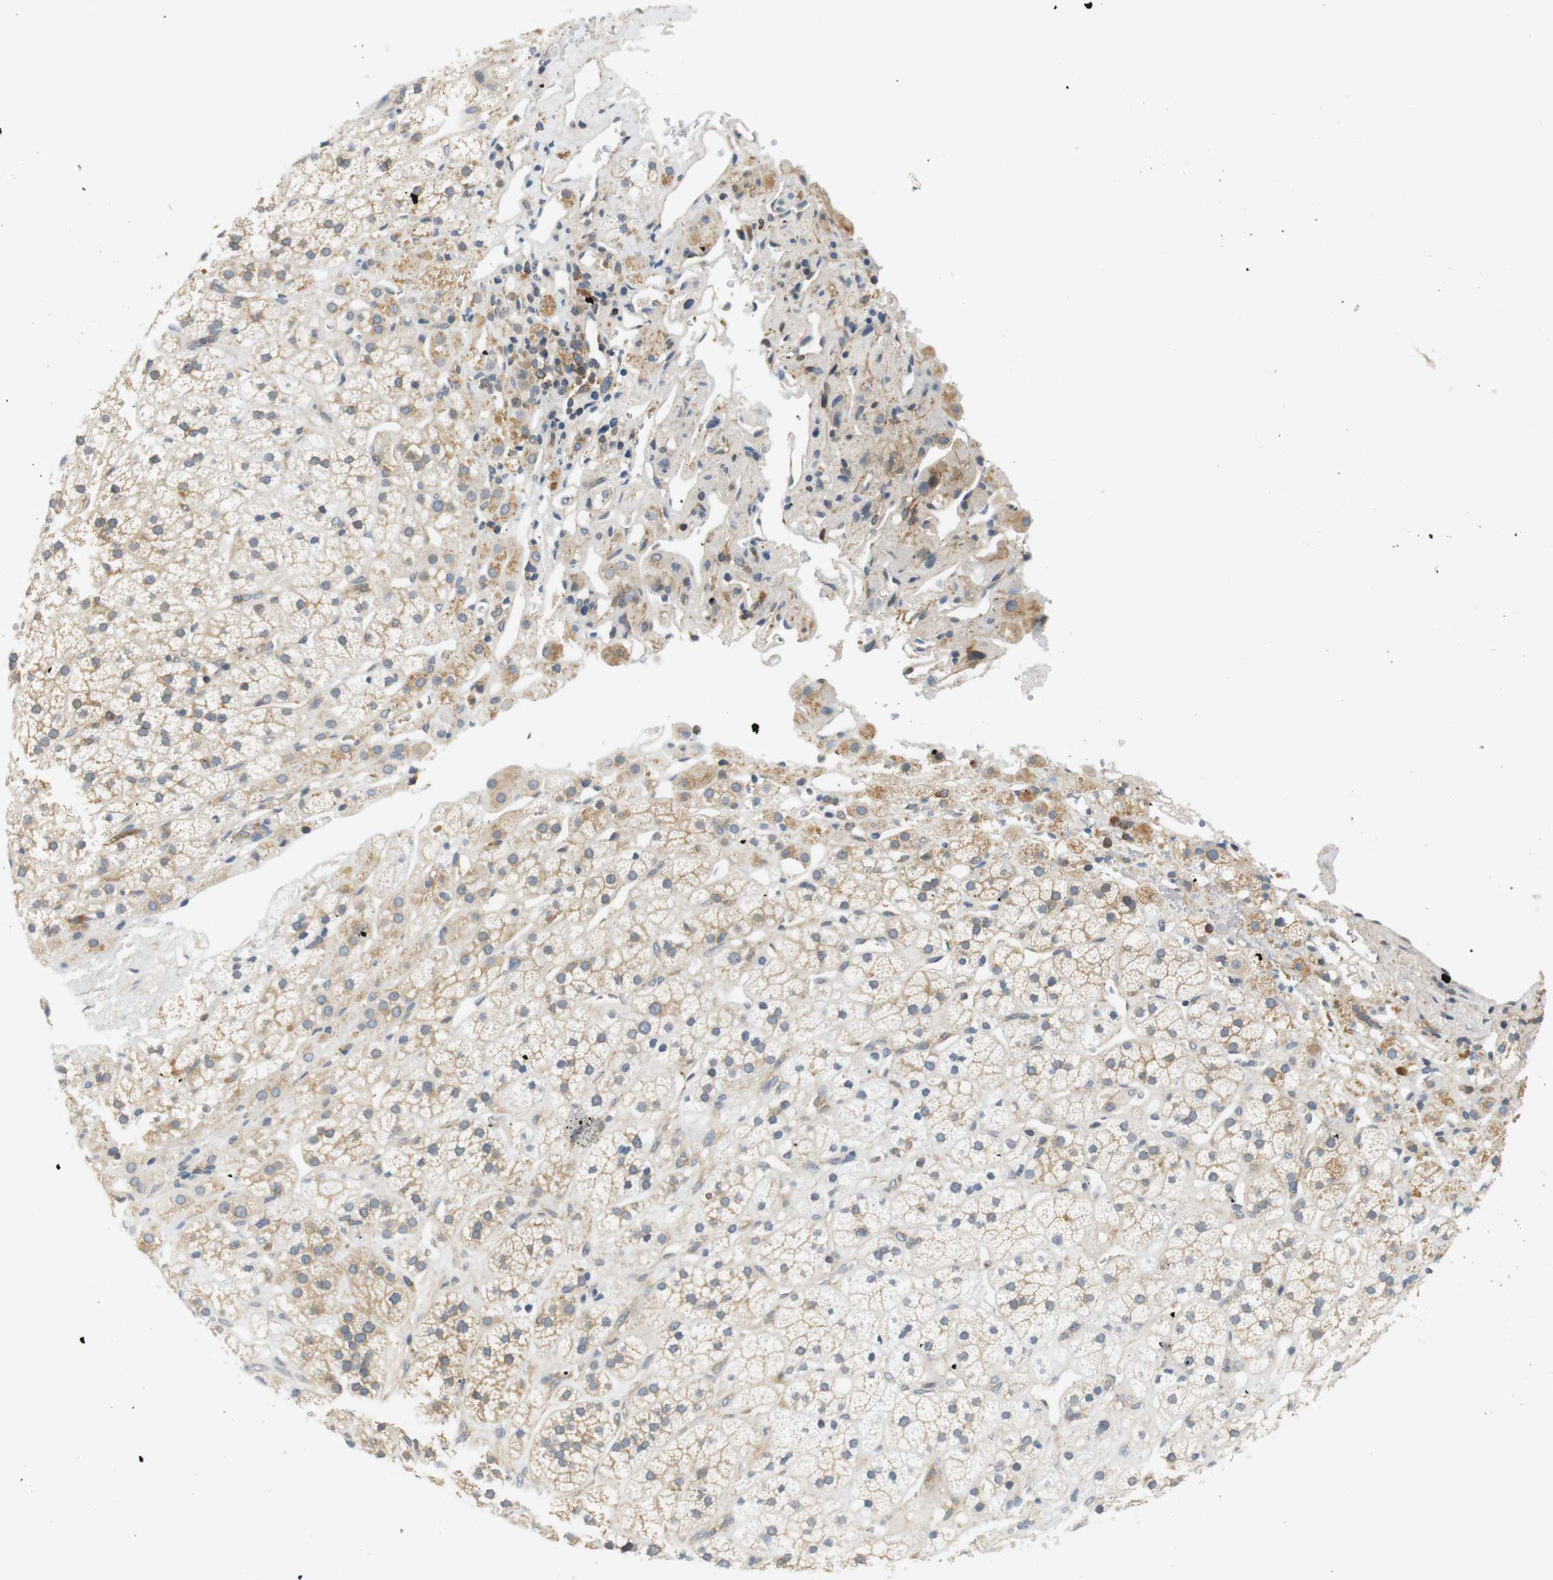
{"staining": {"intensity": "weak", "quantity": ">75%", "location": "cytoplasmic/membranous"}, "tissue": "adrenal gland", "cell_type": "Glandular cells", "image_type": "normal", "snomed": [{"axis": "morphology", "description": "Normal tissue, NOS"}, {"axis": "topography", "description": "Adrenal gland"}], "caption": "Protein positivity by IHC demonstrates weak cytoplasmic/membranous positivity in approximately >75% of glandular cells in benign adrenal gland. The staining is performed using DAB (3,3'-diaminobenzidine) brown chromogen to label protein expression. The nuclei are counter-stained blue using hematoxylin.", "gene": "SH3GLB1", "patient": {"sex": "male", "age": 56}}